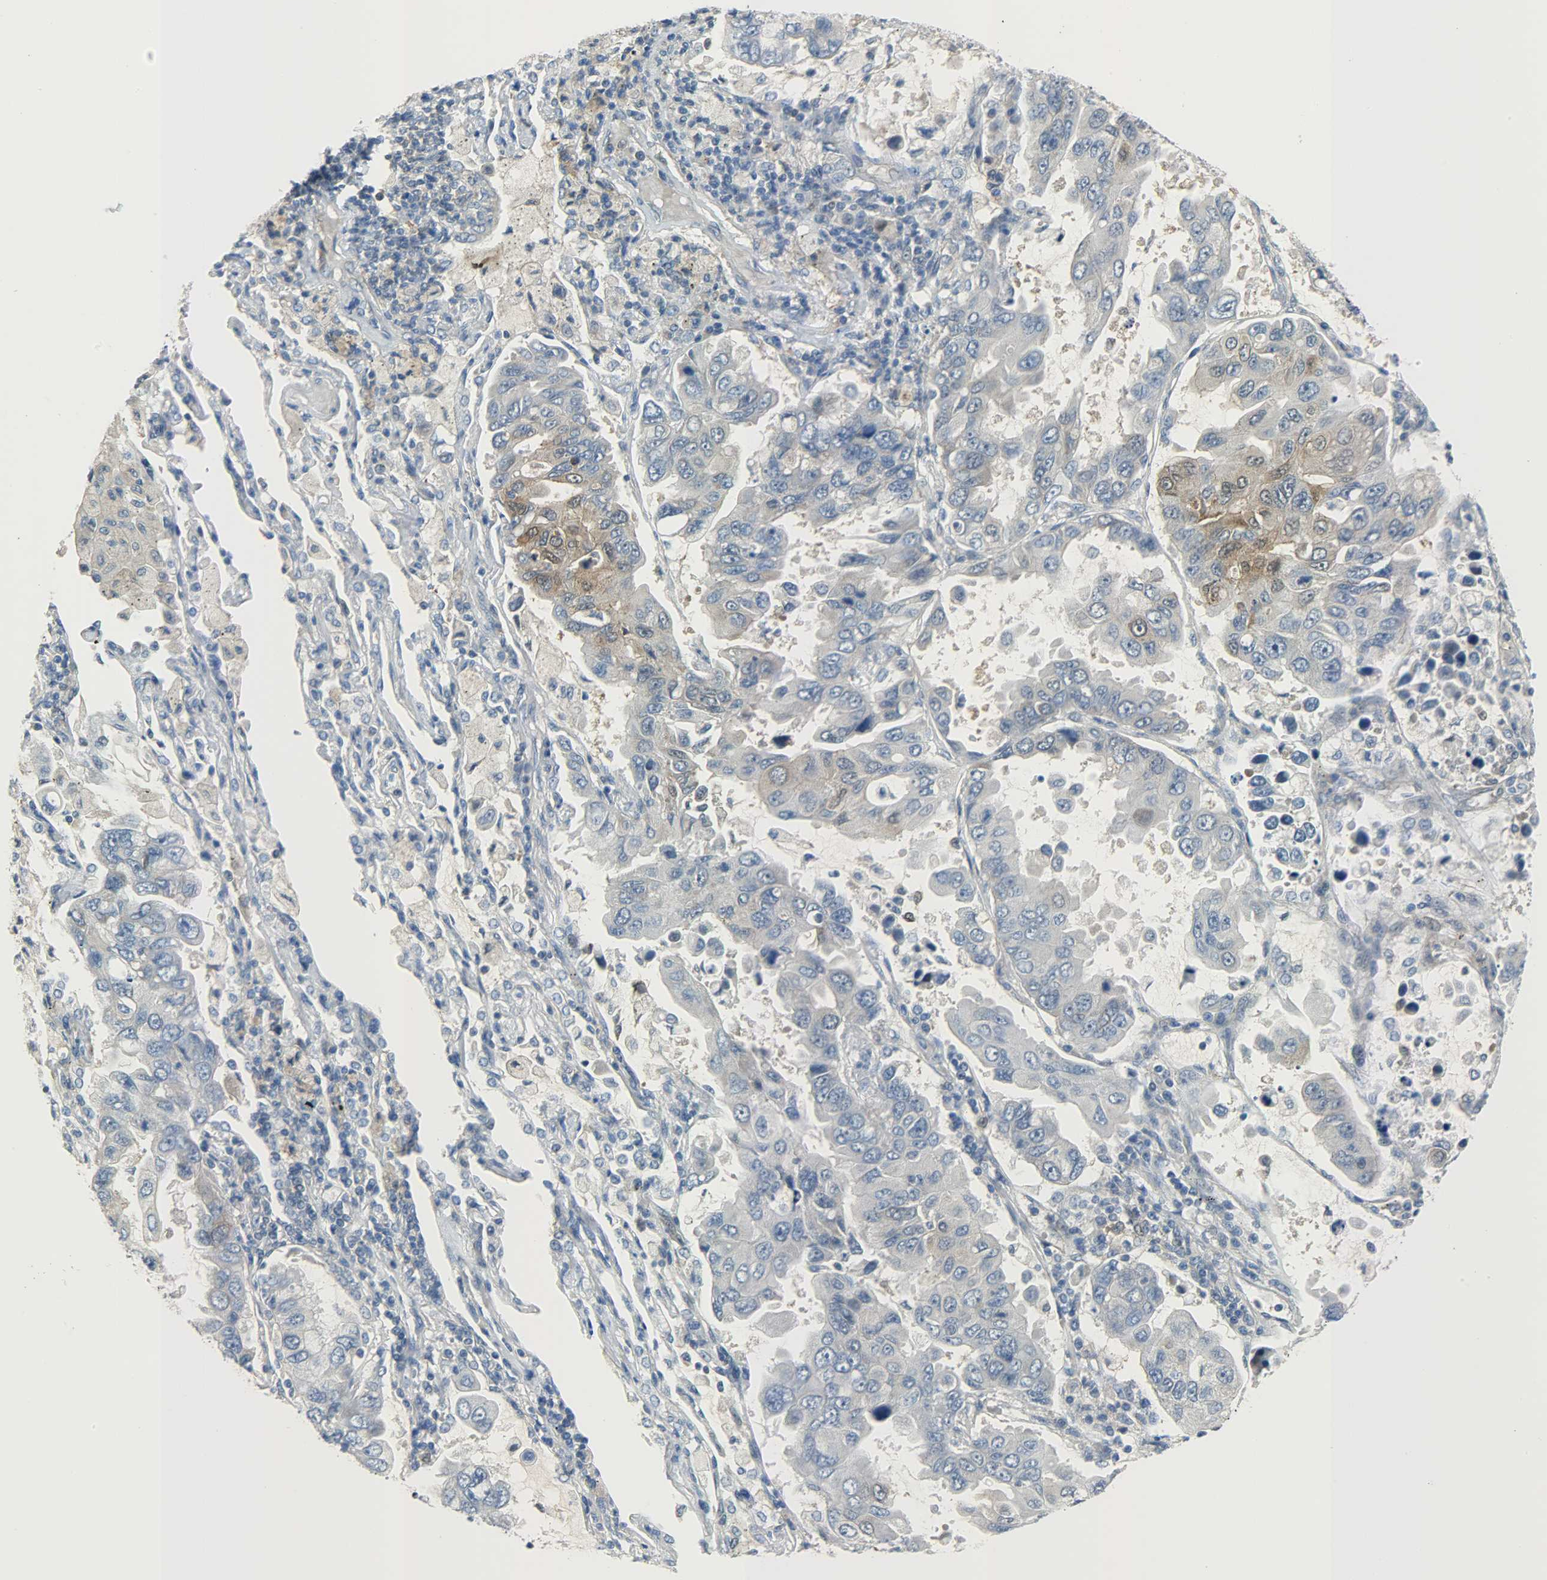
{"staining": {"intensity": "weak", "quantity": "<25%", "location": "cytoplasmic/membranous"}, "tissue": "lung cancer", "cell_type": "Tumor cells", "image_type": "cancer", "snomed": [{"axis": "morphology", "description": "Adenocarcinoma, NOS"}, {"axis": "topography", "description": "Lung"}], "caption": "Lung cancer was stained to show a protein in brown. There is no significant staining in tumor cells.", "gene": "EIF4EBP1", "patient": {"sex": "male", "age": 64}}